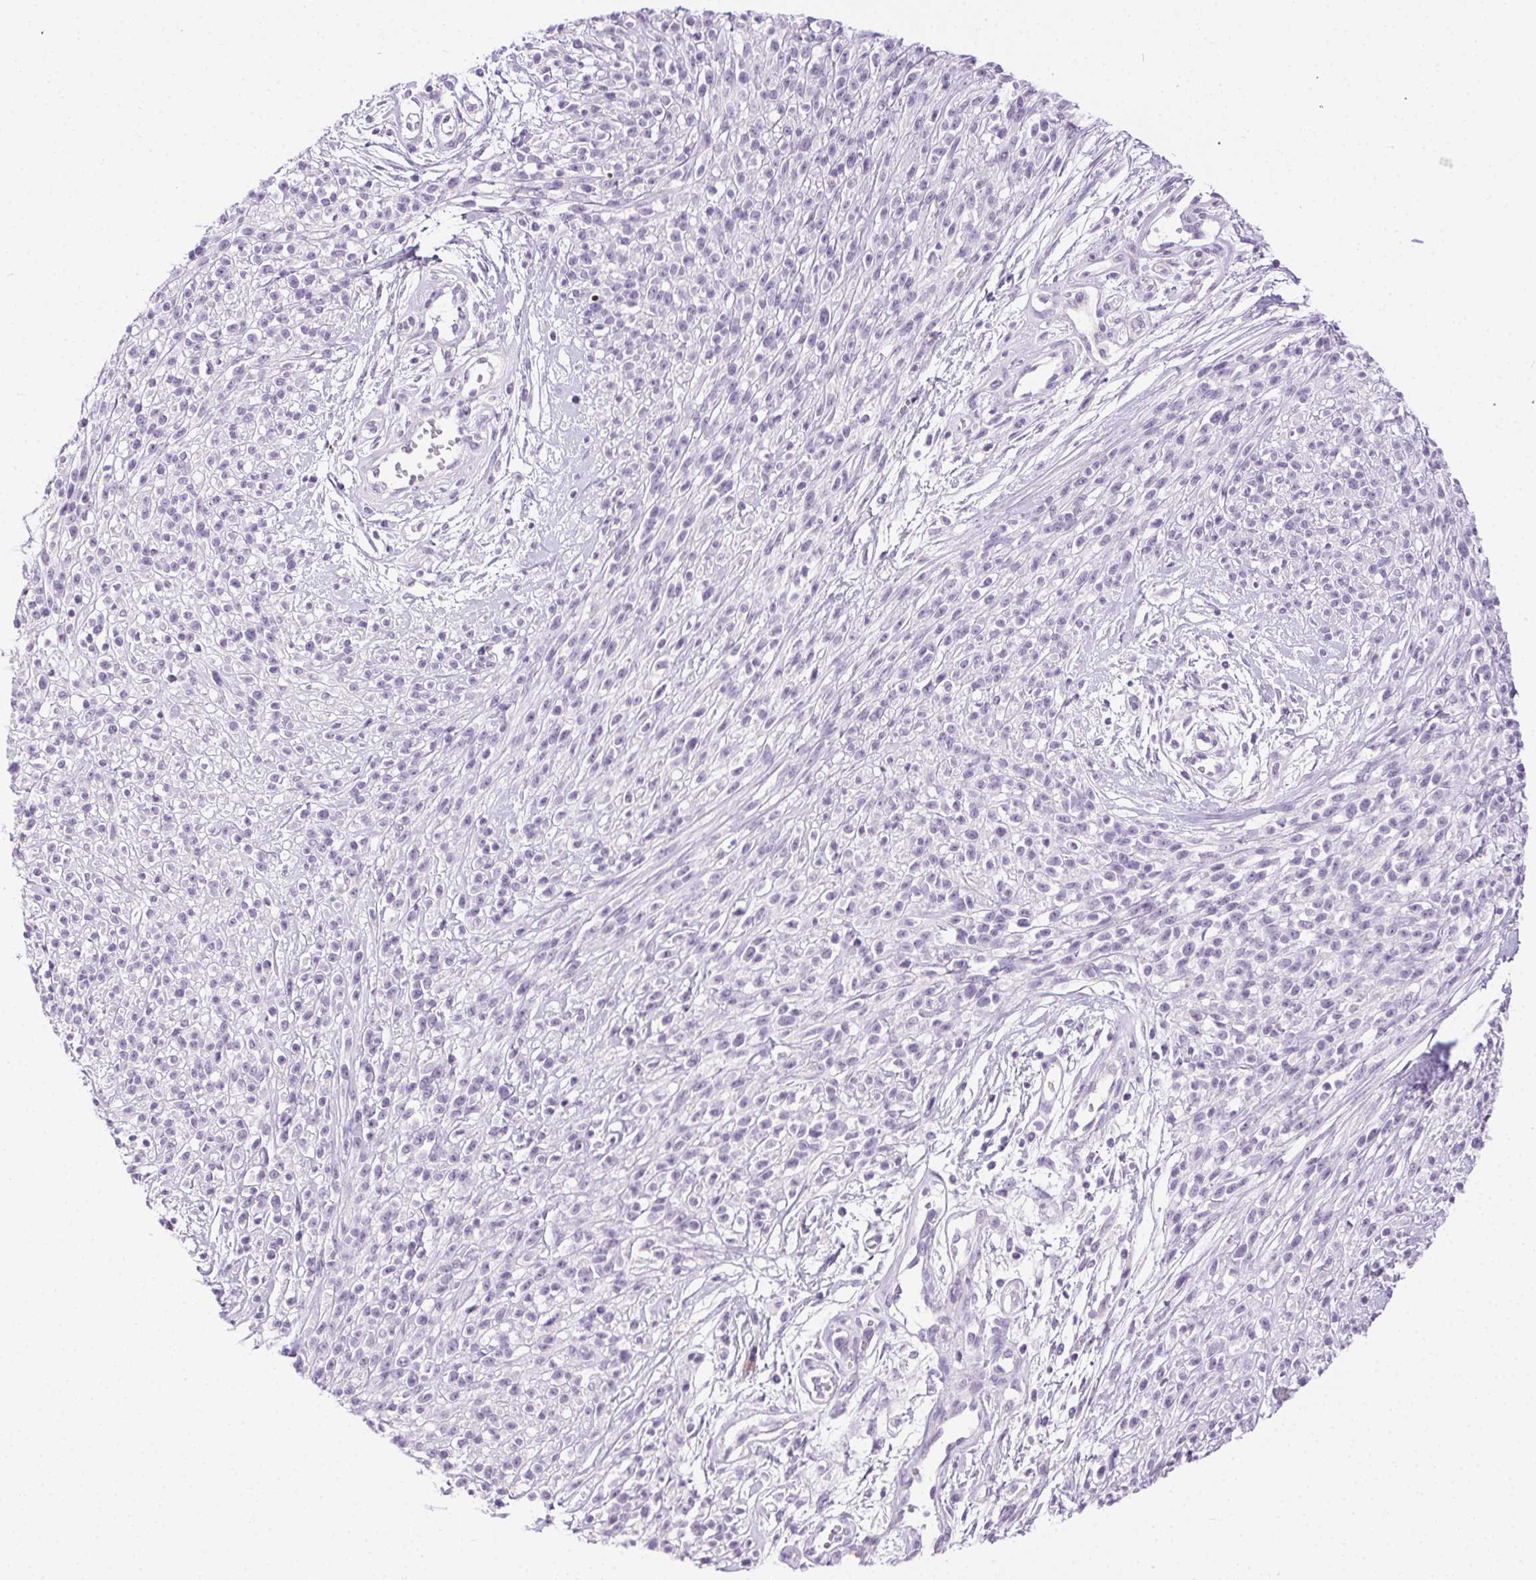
{"staining": {"intensity": "negative", "quantity": "none", "location": "none"}, "tissue": "melanoma", "cell_type": "Tumor cells", "image_type": "cancer", "snomed": [{"axis": "morphology", "description": "Malignant melanoma, NOS"}, {"axis": "topography", "description": "Skin"}, {"axis": "topography", "description": "Skin of trunk"}], "caption": "There is no significant positivity in tumor cells of melanoma.", "gene": "C20orf85", "patient": {"sex": "male", "age": 74}}